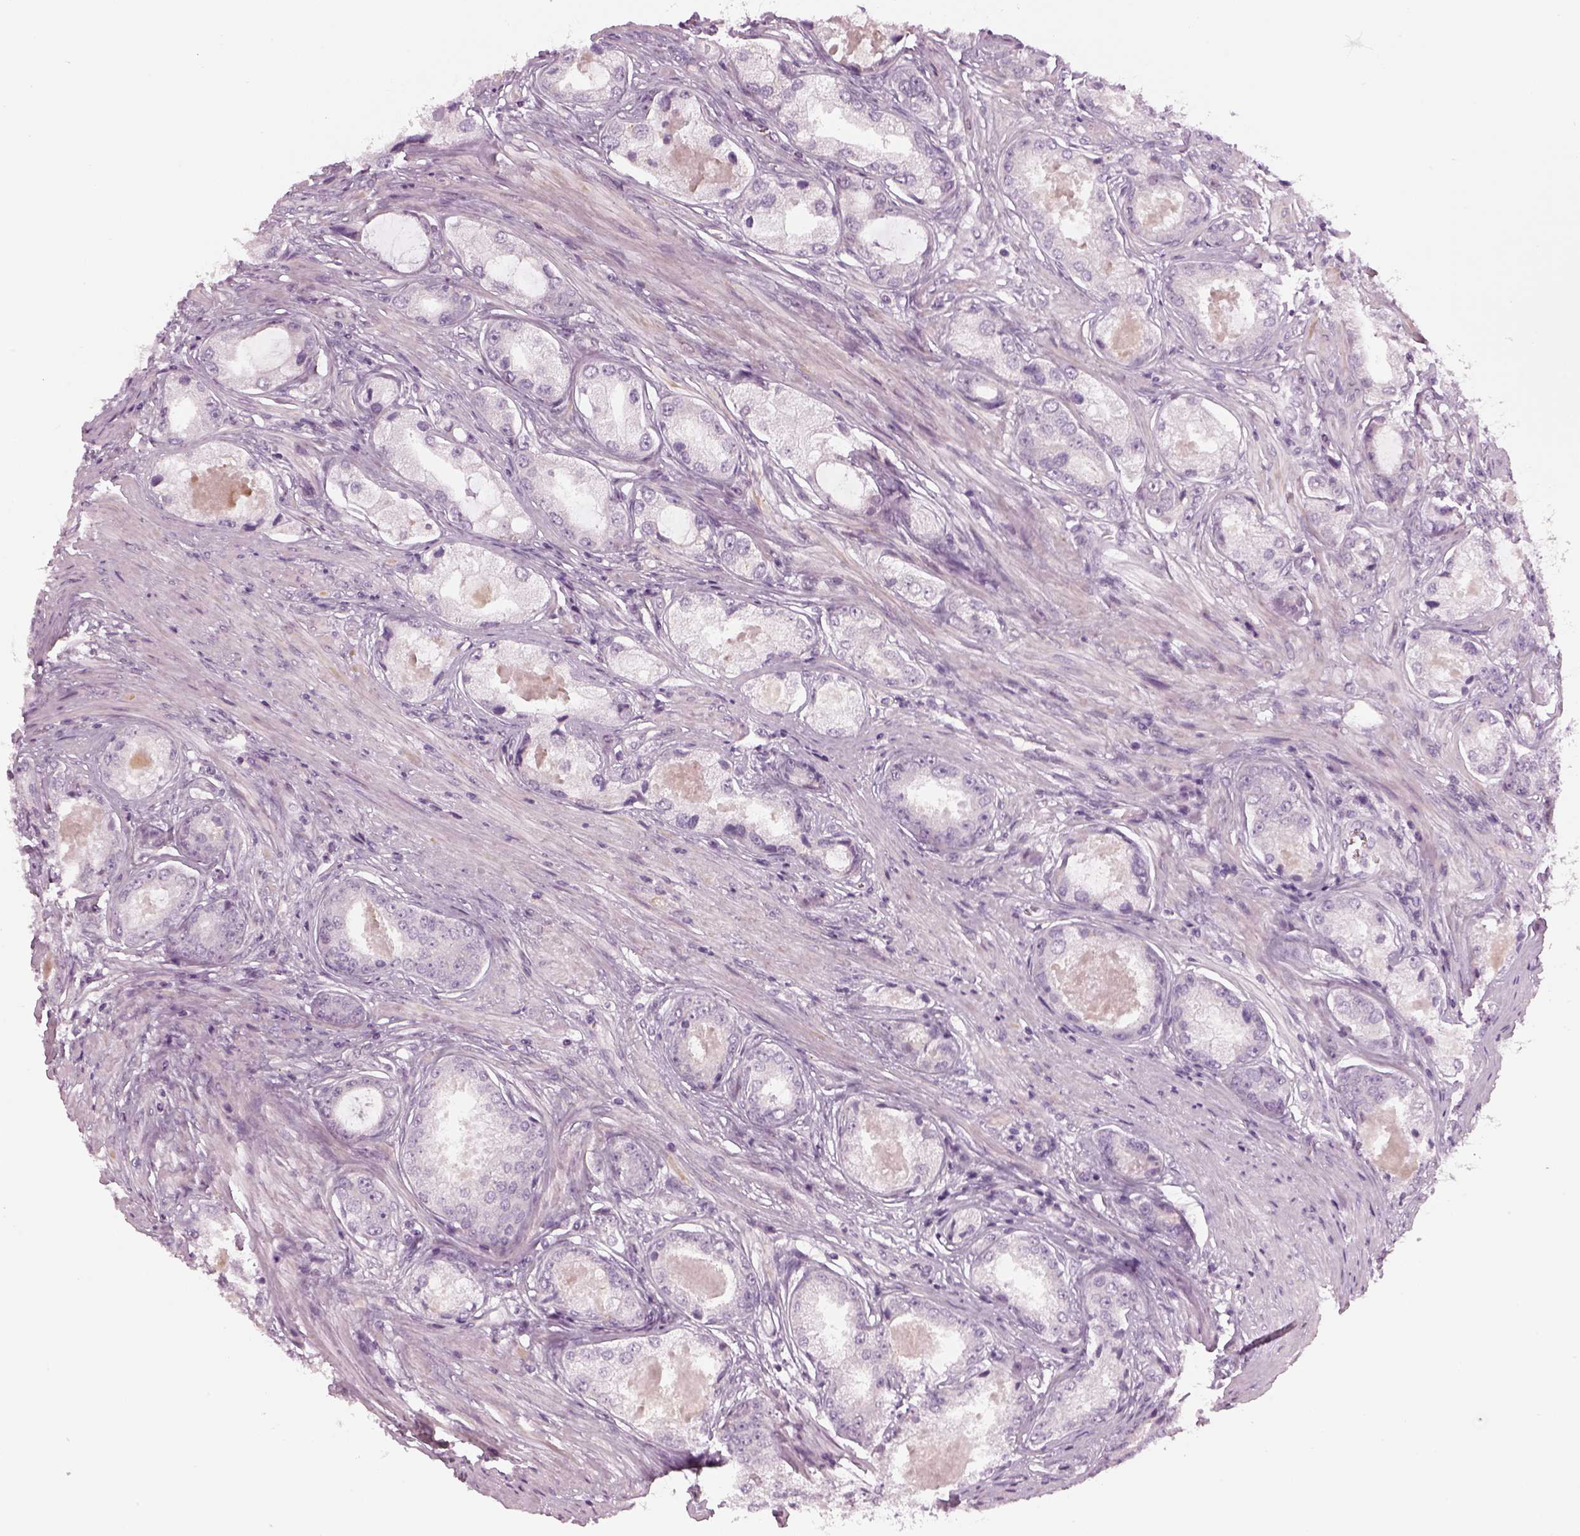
{"staining": {"intensity": "negative", "quantity": "none", "location": "none"}, "tissue": "prostate cancer", "cell_type": "Tumor cells", "image_type": "cancer", "snomed": [{"axis": "morphology", "description": "Adenocarcinoma, Low grade"}, {"axis": "topography", "description": "Prostate"}], "caption": "Tumor cells are negative for protein expression in human adenocarcinoma (low-grade) (prostate).", "gene": "LRRIQ3", "patient": {"sex": "male", "age": 68}}